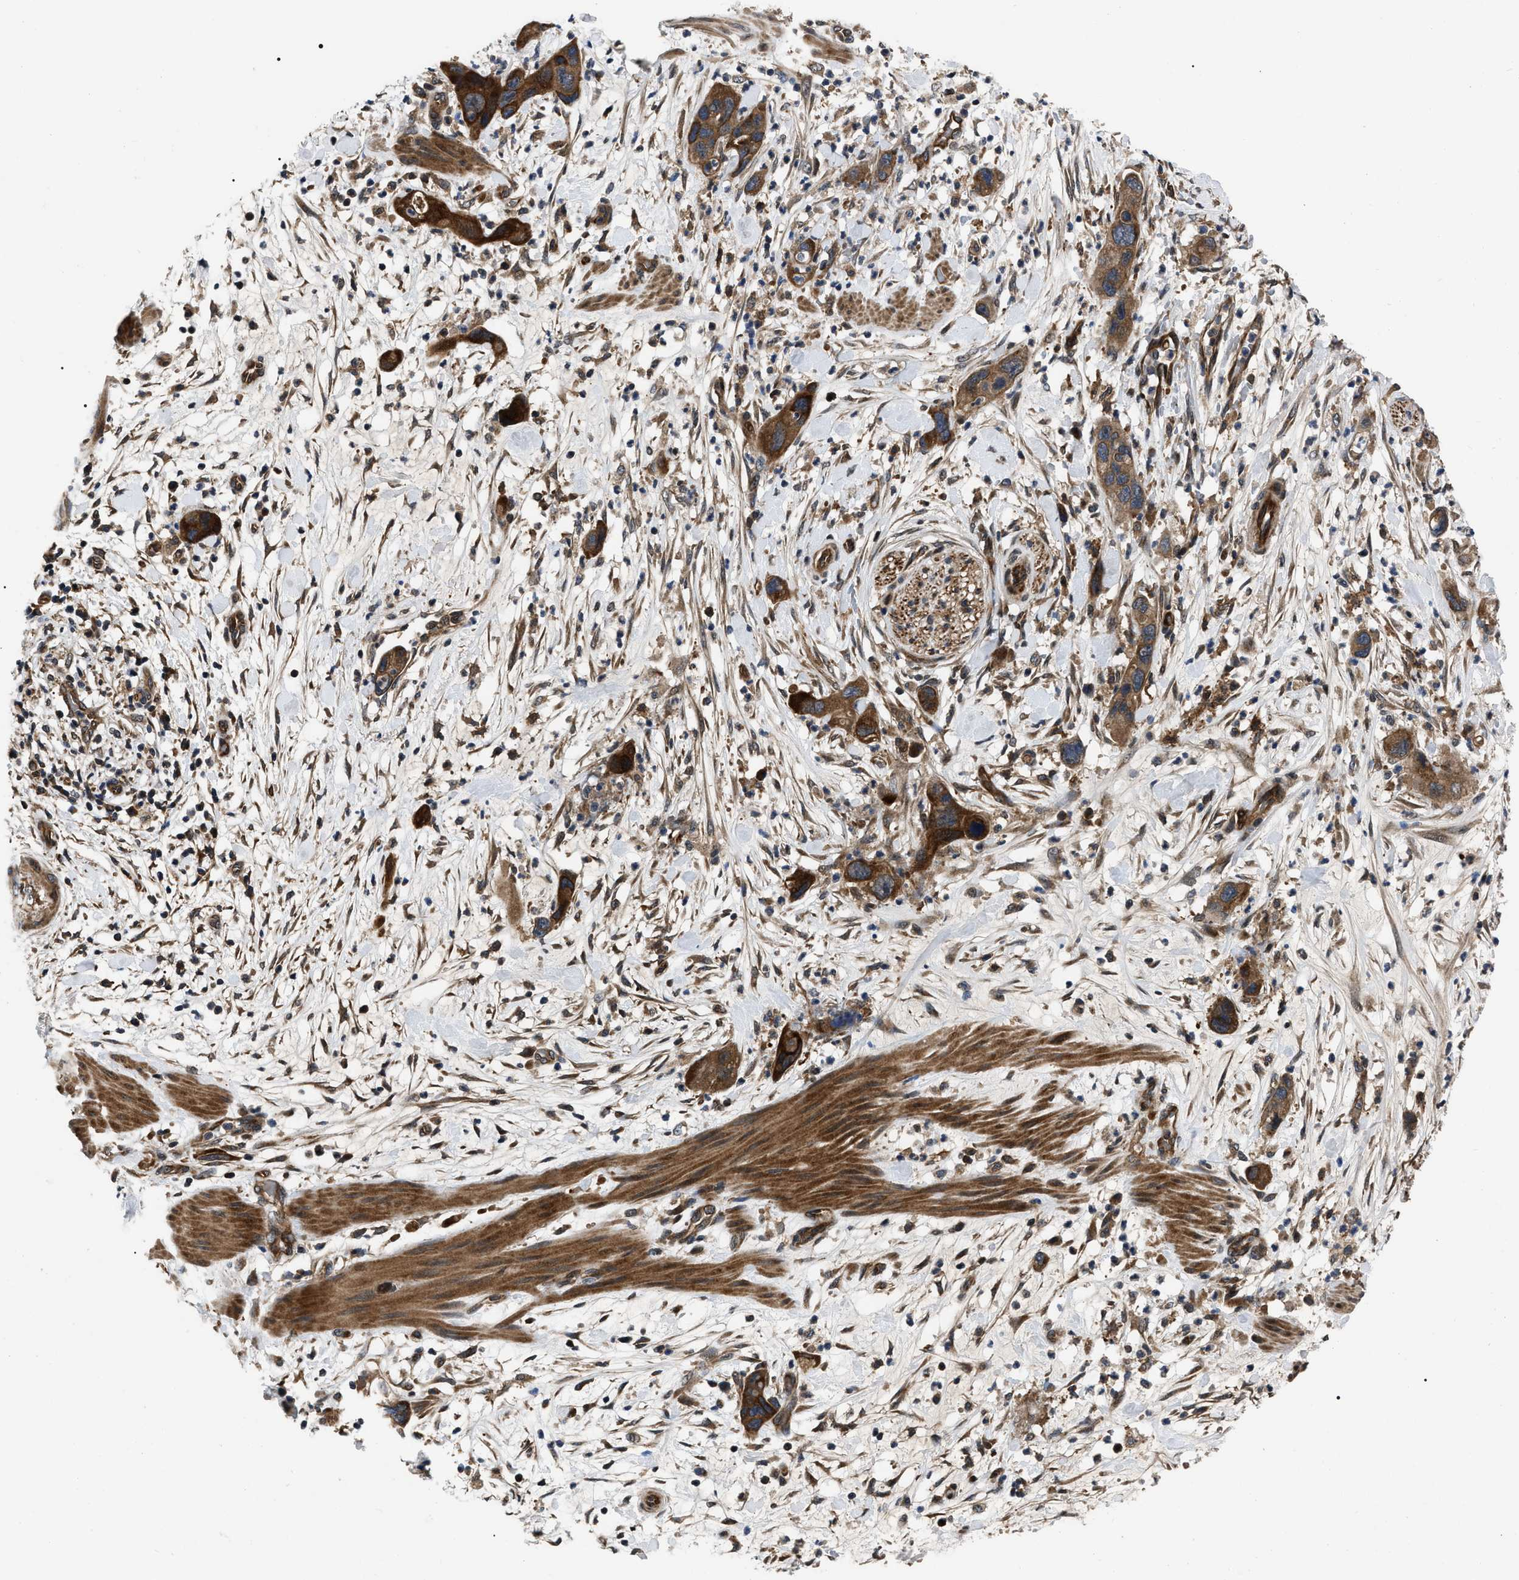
{"staining": {"intensity": "strong", "quantity": ">75%", "location": "cytoplasmic/membranous"}, "tissue": "pancreatic cancer", "cell_type": "Tumor cells", "image_type": "cancer", "snomed": [{"axis": "morphology", "description": "Adenocarcinoma, NOS"}, {"axis": "topography", "description": "Pancreas"}], "caption": "Adenocarcinoma (pancreatic) stained for a protein (brown) demonstrates strong cytoplasmic/membranous positive expression in about >75% of tumor cells.", "gene": "PPWD1", "patient": {"sex": "female", "age": 71}}